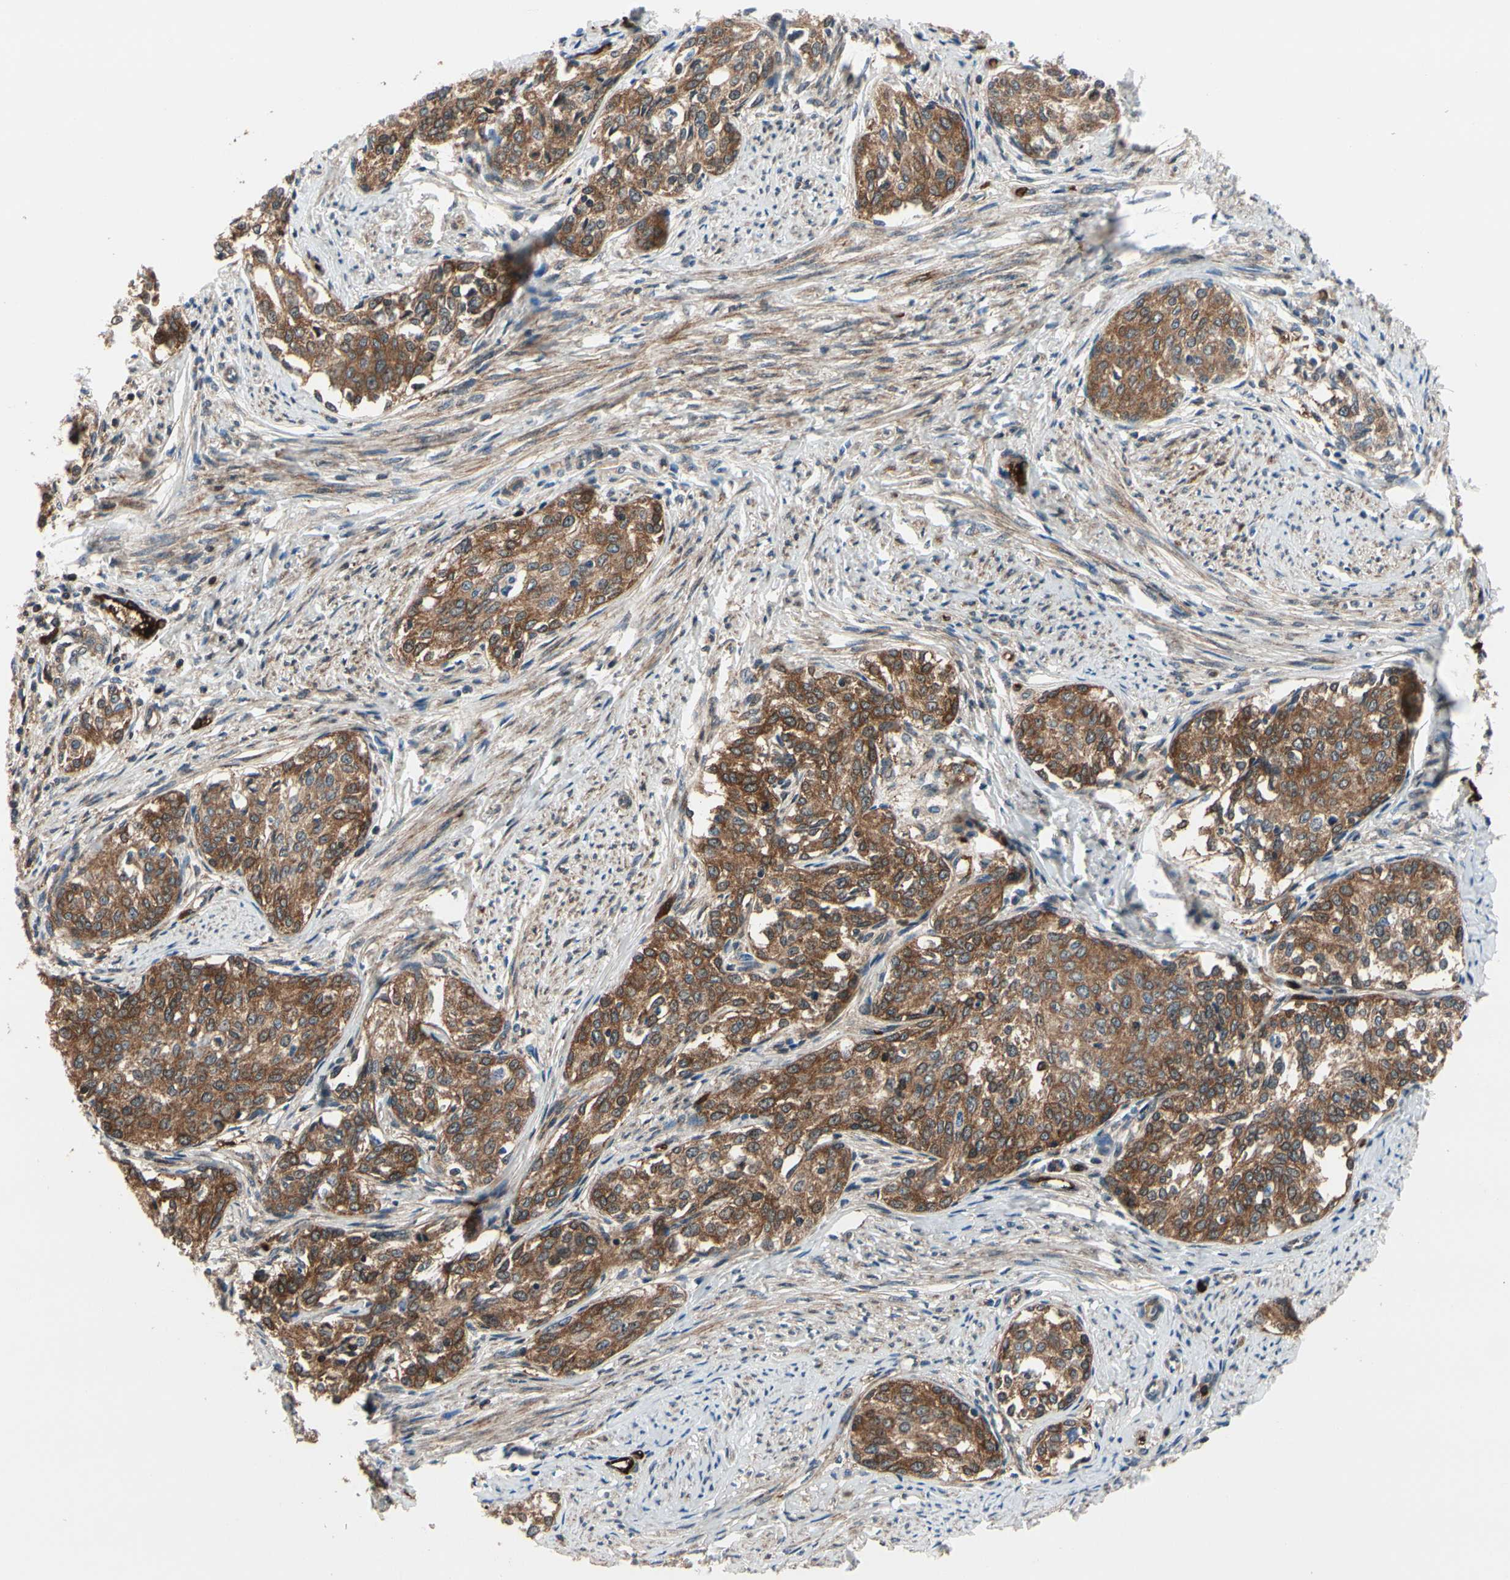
{"staining": {"intensity": "strong", "quantity": ">75%", "location": "cytoplasmic/membranous"}, "tissue": "cervical cancer", "cell_type": "Tumor cells", "image_type": "cancer", "snomed": [{"axis": "morphology", "description": "Squamous cell carcinoma, NOS"}, {"axis": "morphology", "description": "Adenocarcinoma, NOS"}, {"axis": "topography", "description": "Cervix"}], "caption": "There is high levels of strong cytoplasmic/membranous positivity in tumor cells of cervical cancer, as demonstrated by immunohistochemical staining (brown color).", "gene": "PRDX2", "patient": {"sex": "female", "age": 52}}